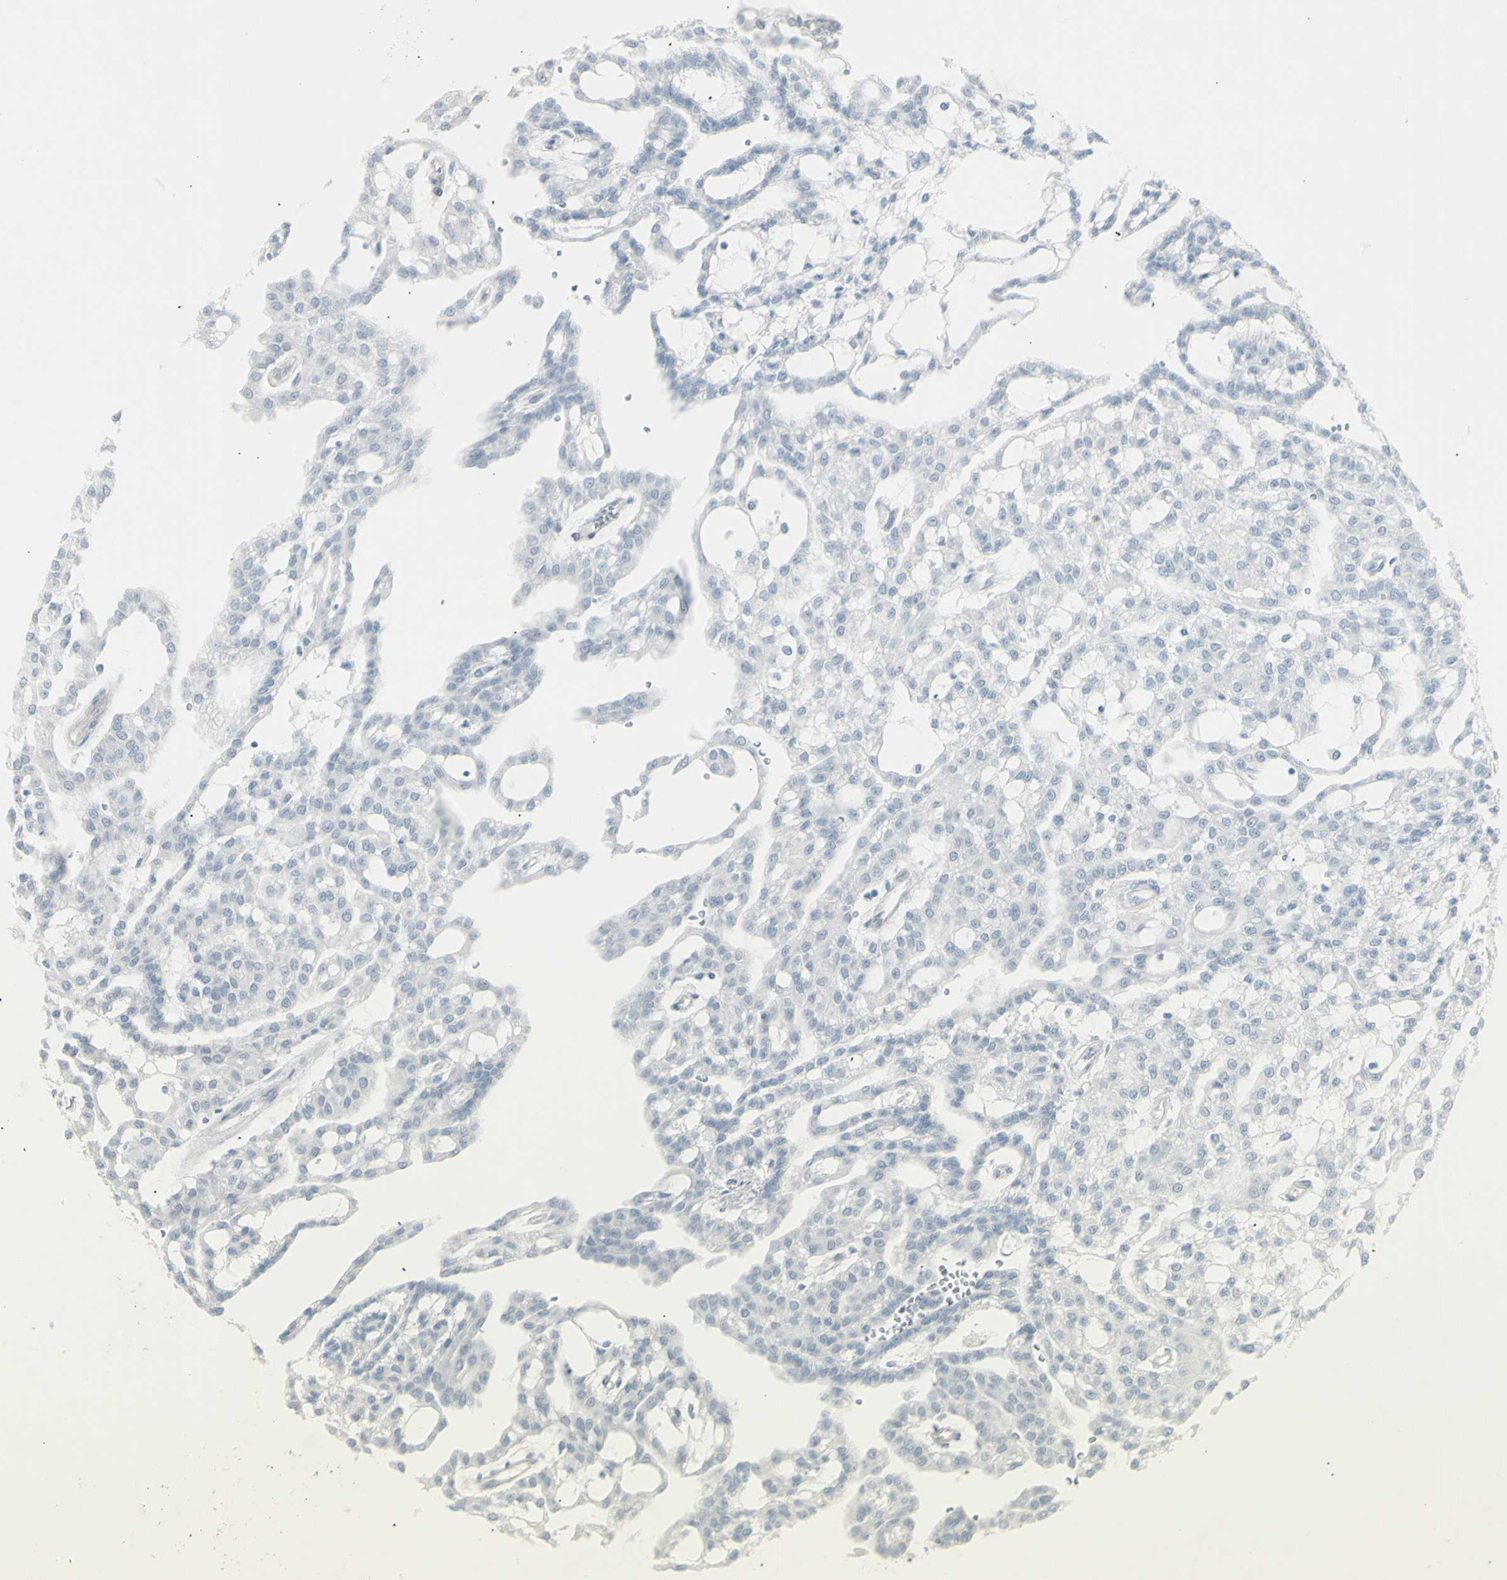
{"staining": {"intensity": "negative", "quantity": "none", "location": "none"}, "tissue": "renal cancer", "cell_type": "Tumor cells", "image_type": "cancer", "snomed": [{"axis": "morphology", "description": "Adenocarcinoma, NOS"}, {"axis": "topography", "description": "Kidney"}], "caption": "Immunohistochemistry (IHC) micrograph of adenocarcinoma (renal) stained for a protein (brown), which displays no expression in tumor cells.", "gene": "YBX2", "patient": {"sex": "male", "age": 63}}